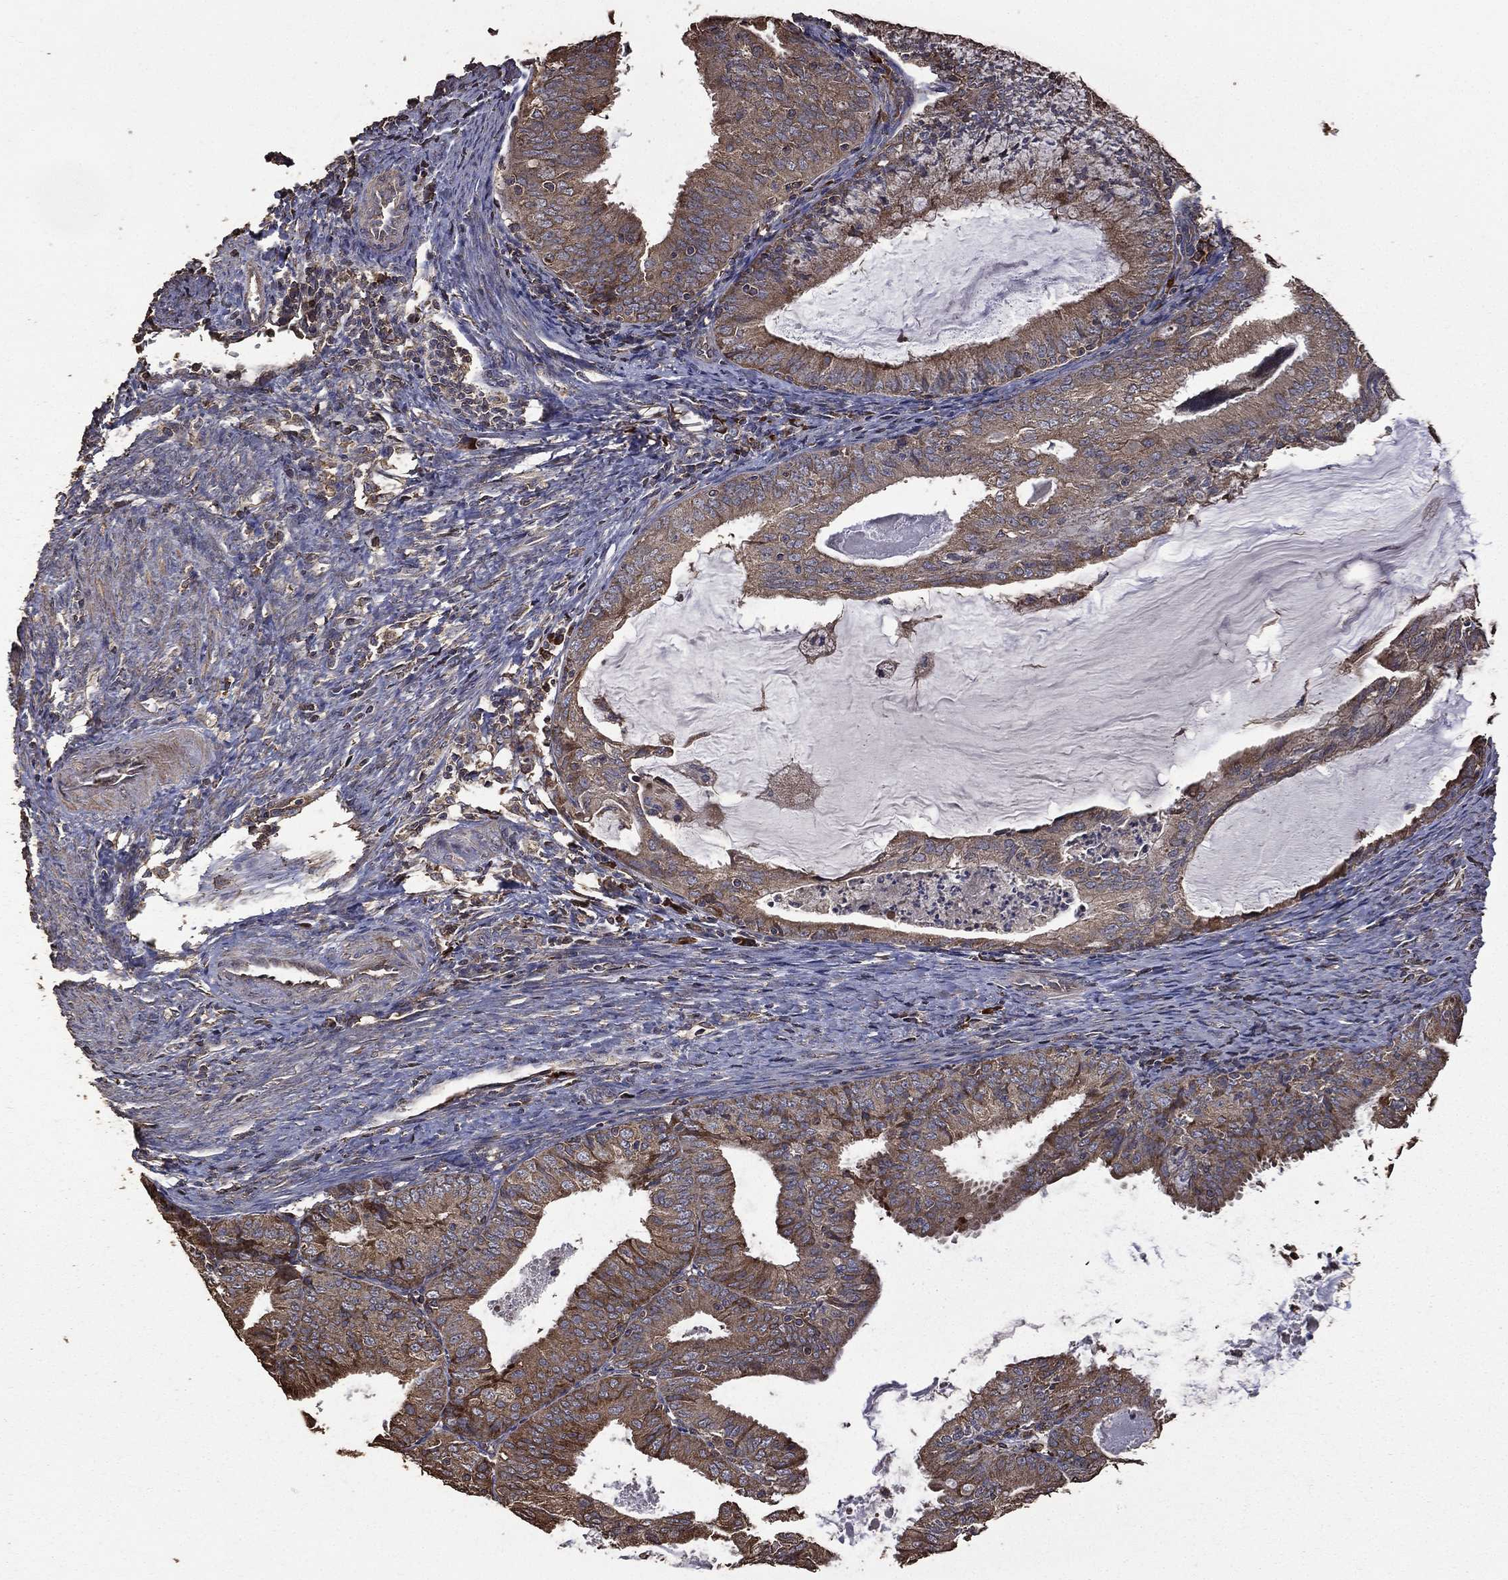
{"staining": {"intensity": "moderate", "quantity": ">75%", "location": "cytoplasmic/membranous"}, "tissue": "endometrial cancer", "cell_type": "Tumor cells", "image_type": "cancer", "snomed": [{"axis": "morphology", "description": "Adenocarcinoma, NOS"}, {"axis": "topography", "description": "Endometrium"}], "caption": "Adenocarcinoma (endometrial) tissue reveals moderate cytoplasmic/membranous positivity in approximately >75% of tumor cells", "gene": "METTL27", "patient": {"sex": "female", "age": 57}}